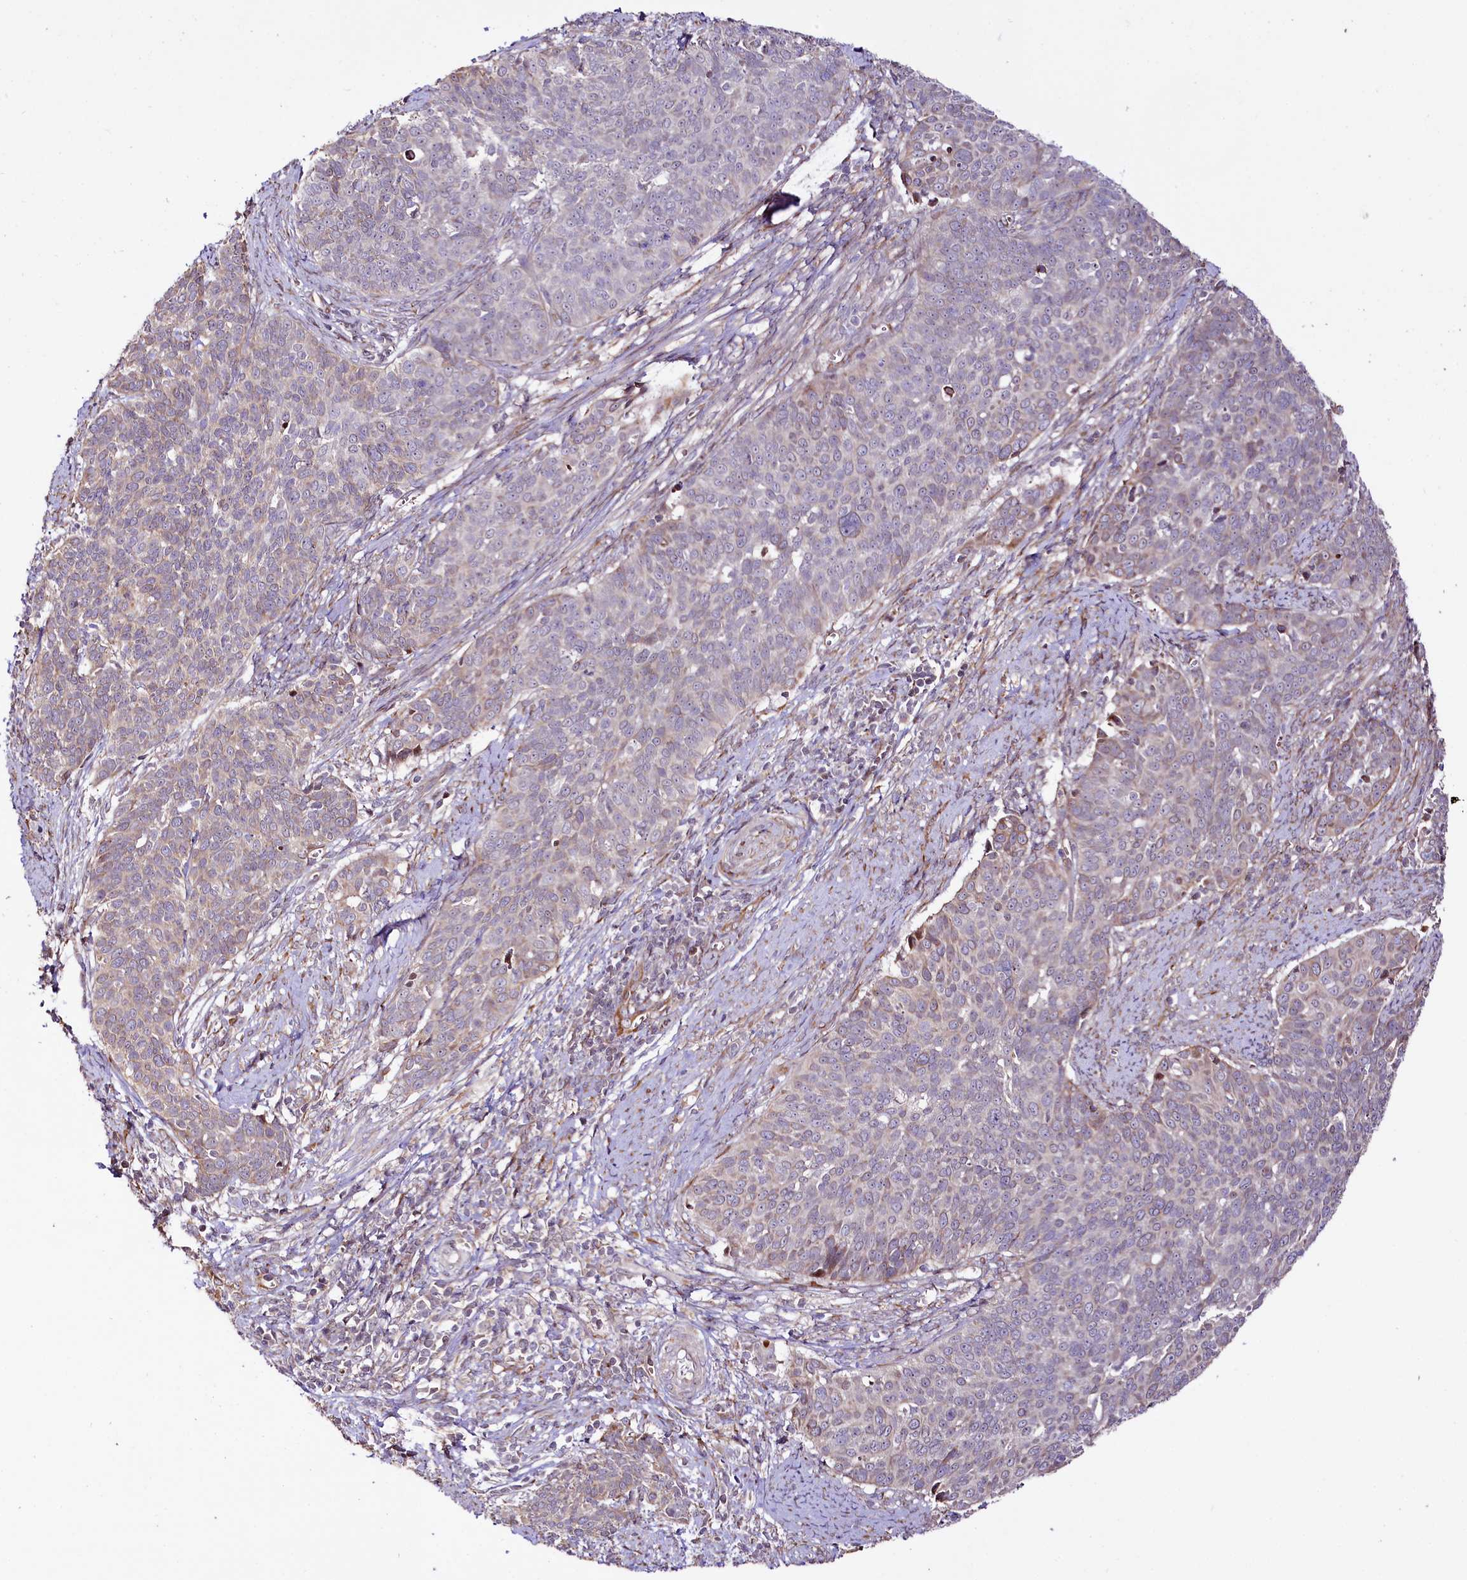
{"staining": {"intensity": "weak", "quantity": "25%-75%", "location": "cytoplasmic/membranous"}, "tissue": "cervical cancer", "cell_type": "Tumor cells", "image_type": "cancer", "snomed": [{"axis": "morphology", "description": "Squamous cell carcinoma, NOS"}, {"axis": "topography", "description": "Cervix"}], "caption": "Immunohistochemical staining of squamous cell carcinoma (cervical) reveals low levels of weak cytoplasmic/membranous protein expression in approximately 25%-75% of tumor cells. The staining was performed using DAB to visualize the protein expression in brown, while the nuclei were stained in blue with hematoxylin (Magnification: 20x).", "gene": "CUTC", "patient": {"sex": "female", "age": 39}}